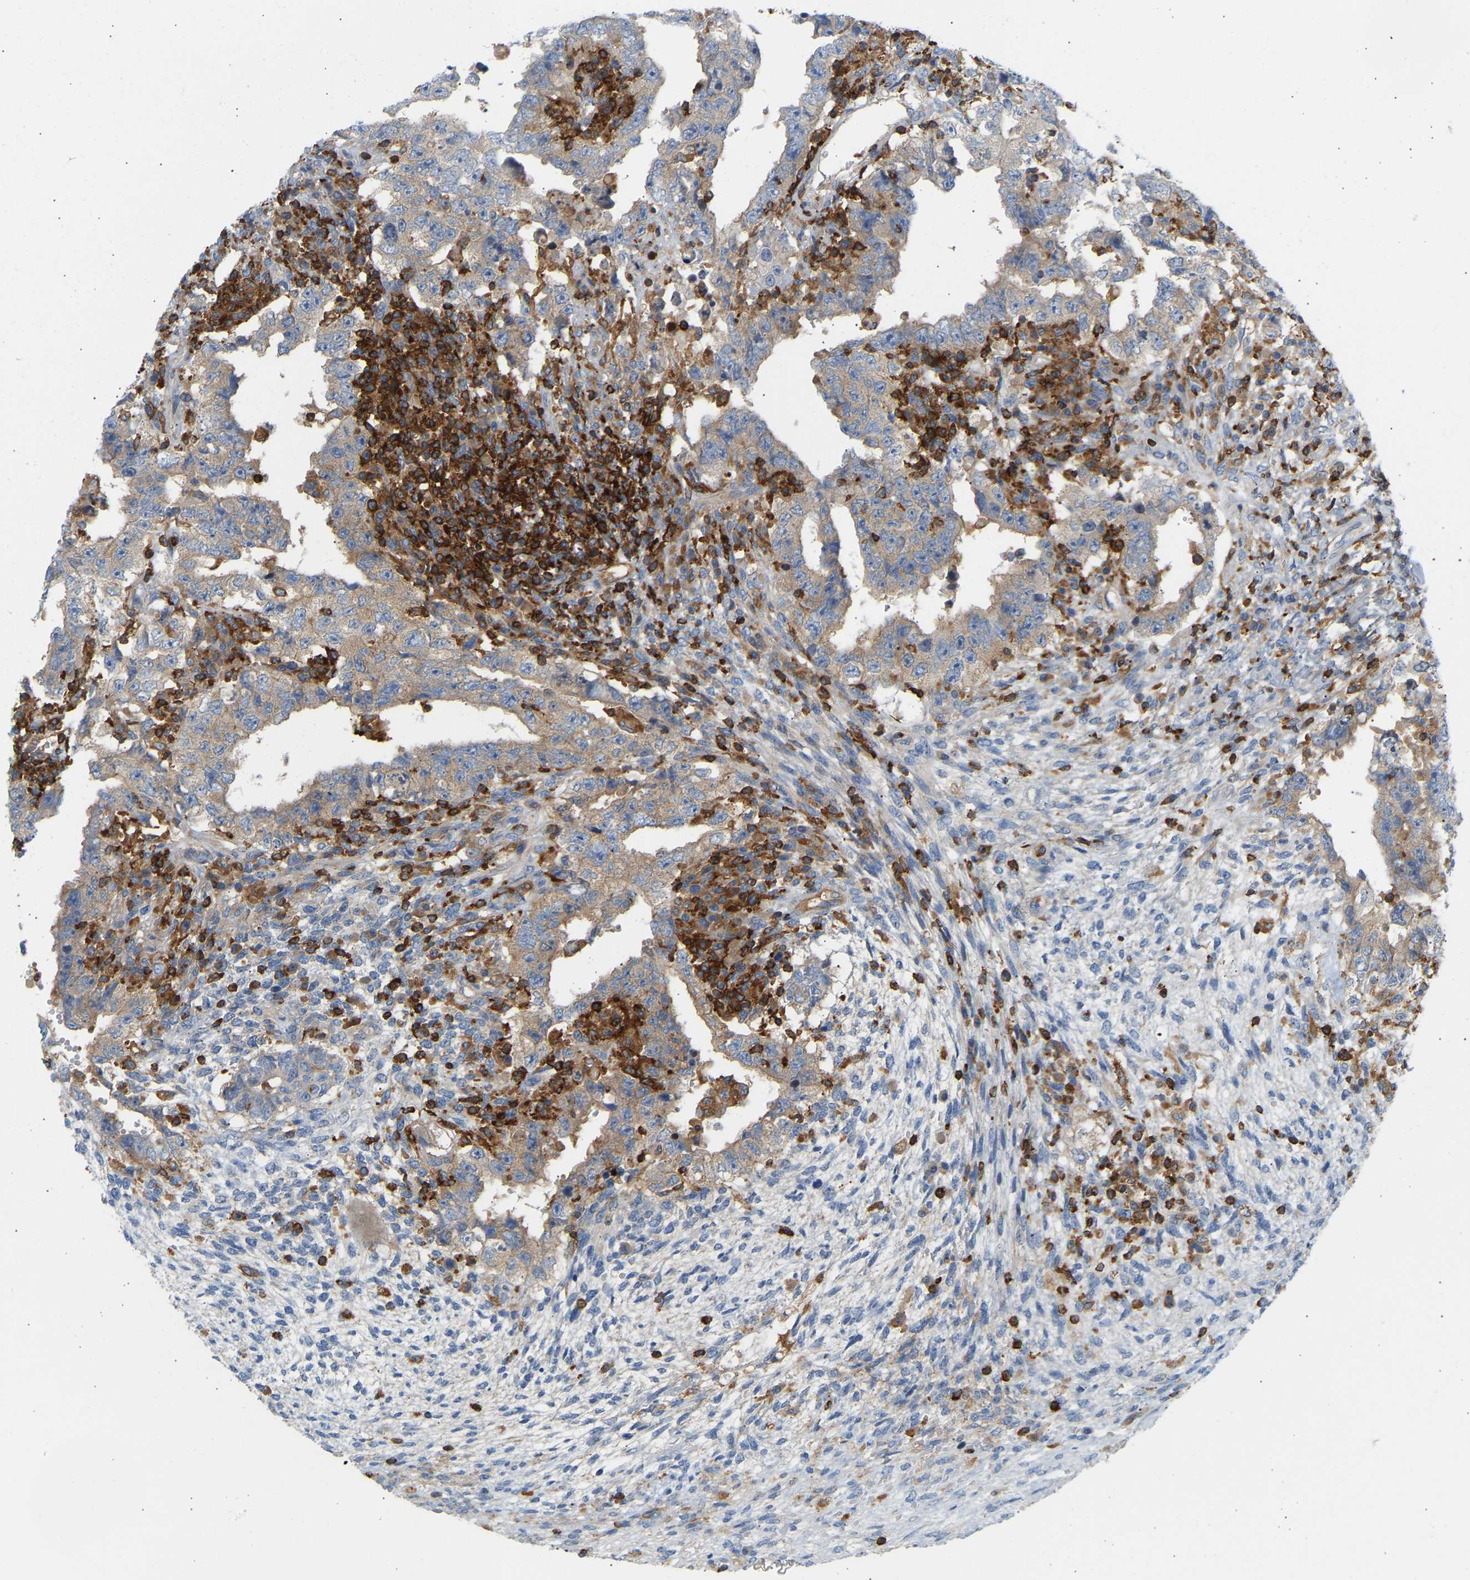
{"staining": {"intensity": "negative", "quantity": "none", "location": "none"}, "tissue": "testis cancer", "cell_type": "Tumor cells", "image_type": "cancer", "snomed": [{"axis": "morphology", "description": "Carcinoma, Embryonal, NOS"}, {"axis": "topography", "description": "Testis"}], "caption": "DAB immunohistochemical staining of testis cancer displays no significant expression in tumor cells. (DAB IHC, high magnification).", "gene": "FNBP1", "patient": {"sex": "male", "age": 26}}